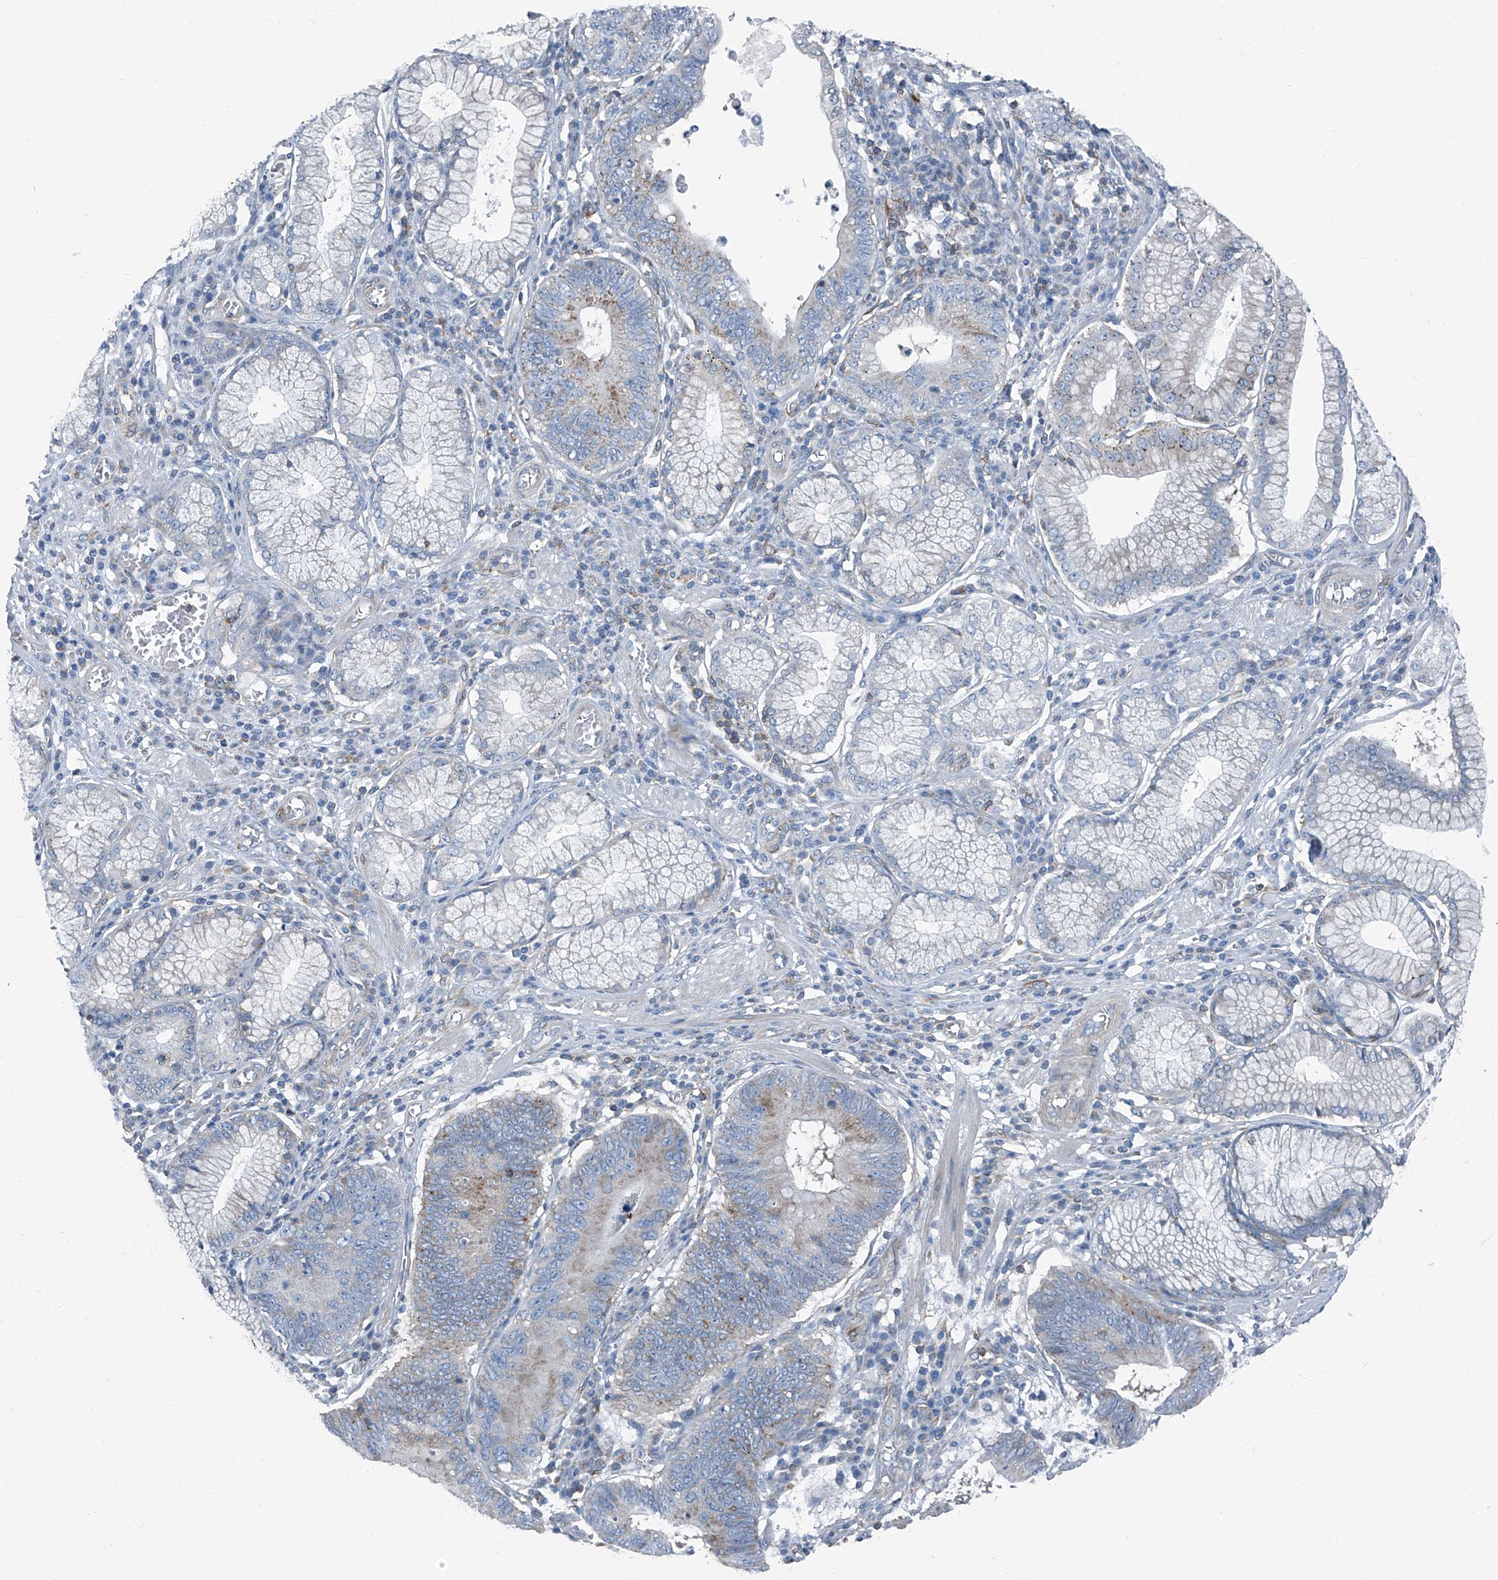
{"staining": {"intensity": "weak", "quantity": "25%-75%", "location": "cytoplasmic/membranous"}, "tissue": "stomach cancer", "cell_type": "Tumor cells", "image_type": "cancer", "snomed": [{"axis": "morphology", "description": "Adenocarcinoma, NOS"}, {"axis": "topography", "description": "Stomach"}], "caption": "A high-resolution image shows immunohistochemistry (IHC) staining of stomach cancer, which demonstrates weak cytoplasmic/membranous positivity in about 25%-75% of tumor cells.", "gene": "SEPTIN7", "patient": {"sex": "male", "age": 59}}